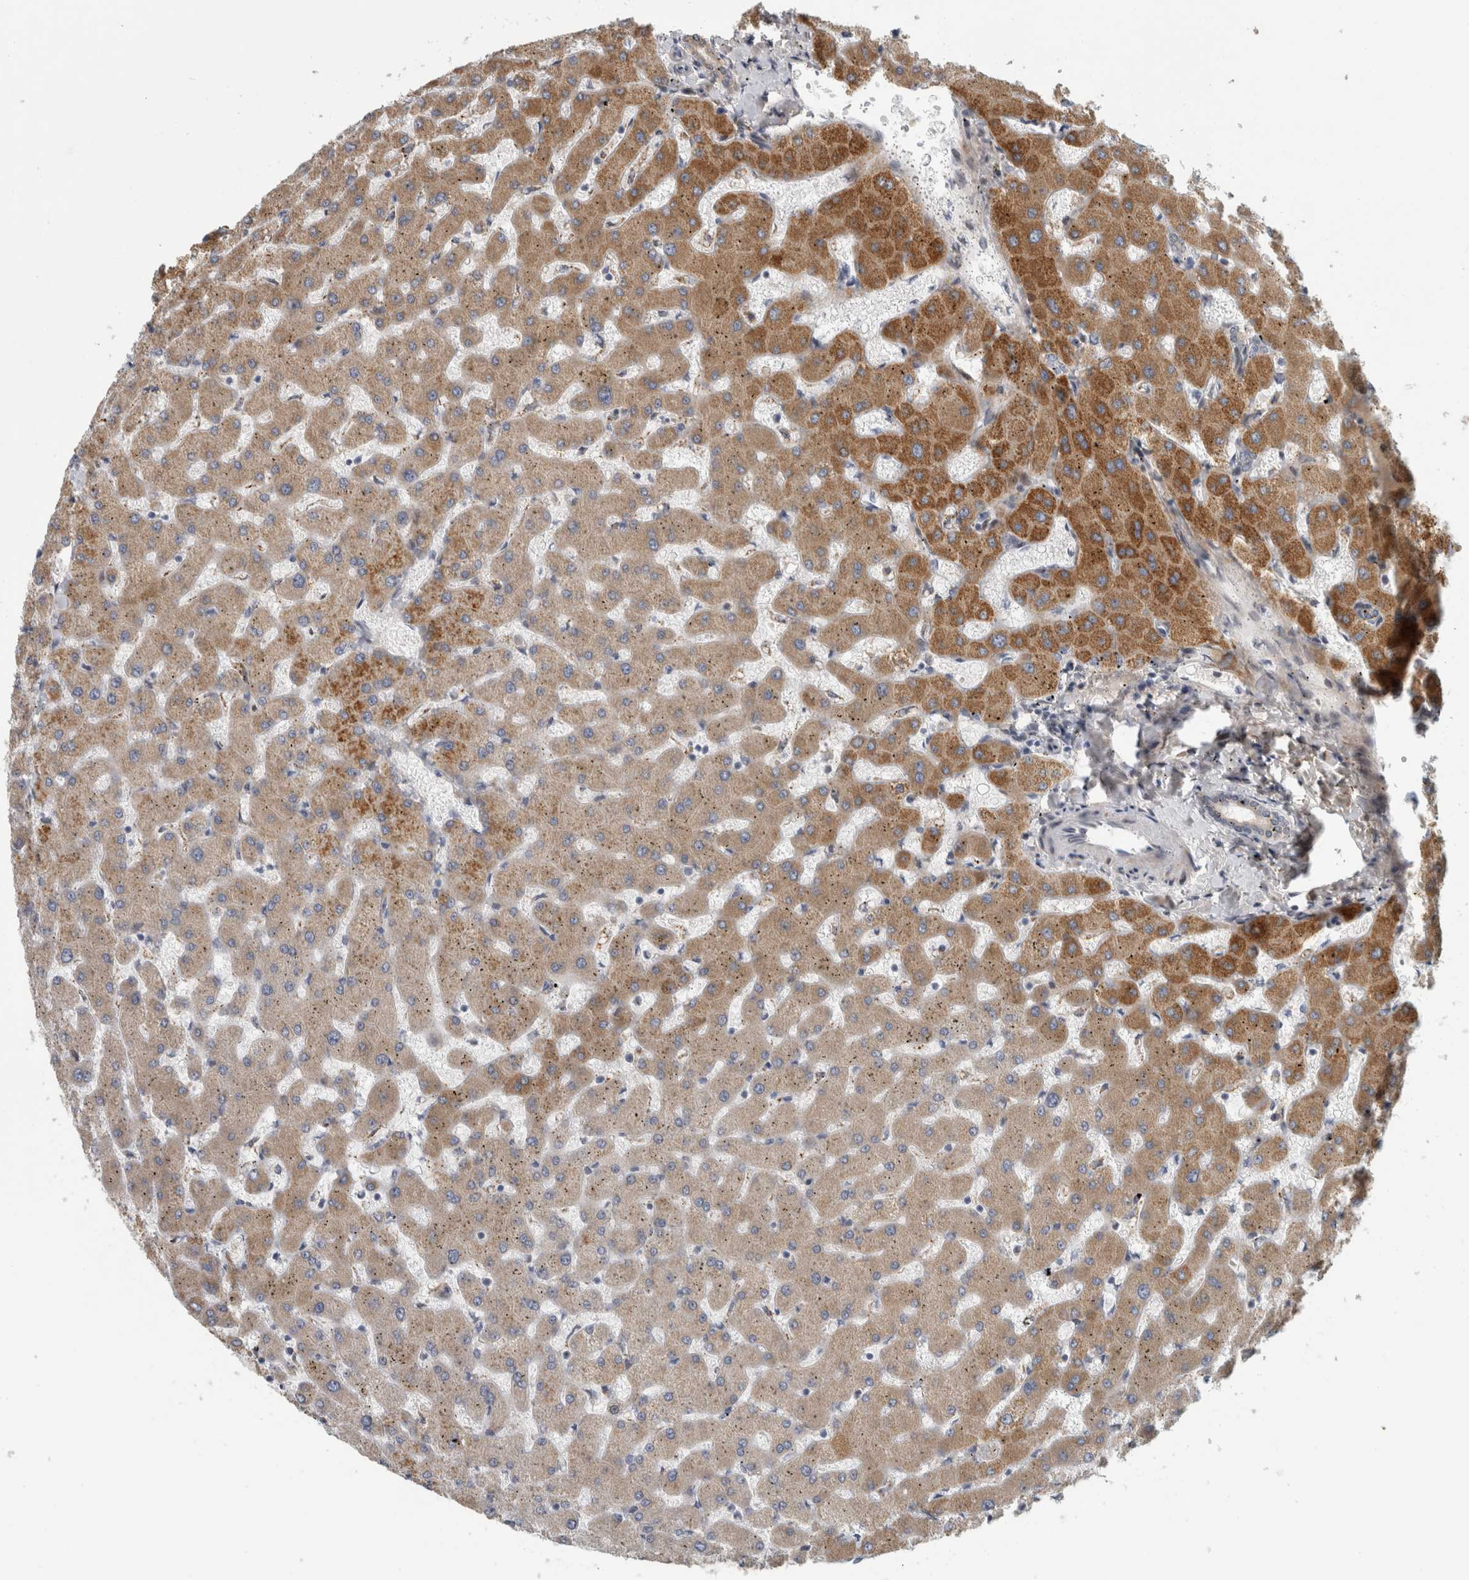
{"staining": {"intensity": "negative", "quantity": "none", "location": "none"}, "tissue": "liver", "cell_type": "Cholangiocytes", "image_type": "normal", "snomed": [{"axis": "morphology", "description": "Normal tissue, NOS"}, {"axis": "topography", "description": "Liver"}], "caption": "Immunohistochemical staining of benign human liver reveals no significant staining in cholangiocytes. (DAB IHC visualized using brightfield microscopy, high magnification).", "gene": "RBM48", "patient": {"sex": "female", "age": 63}}